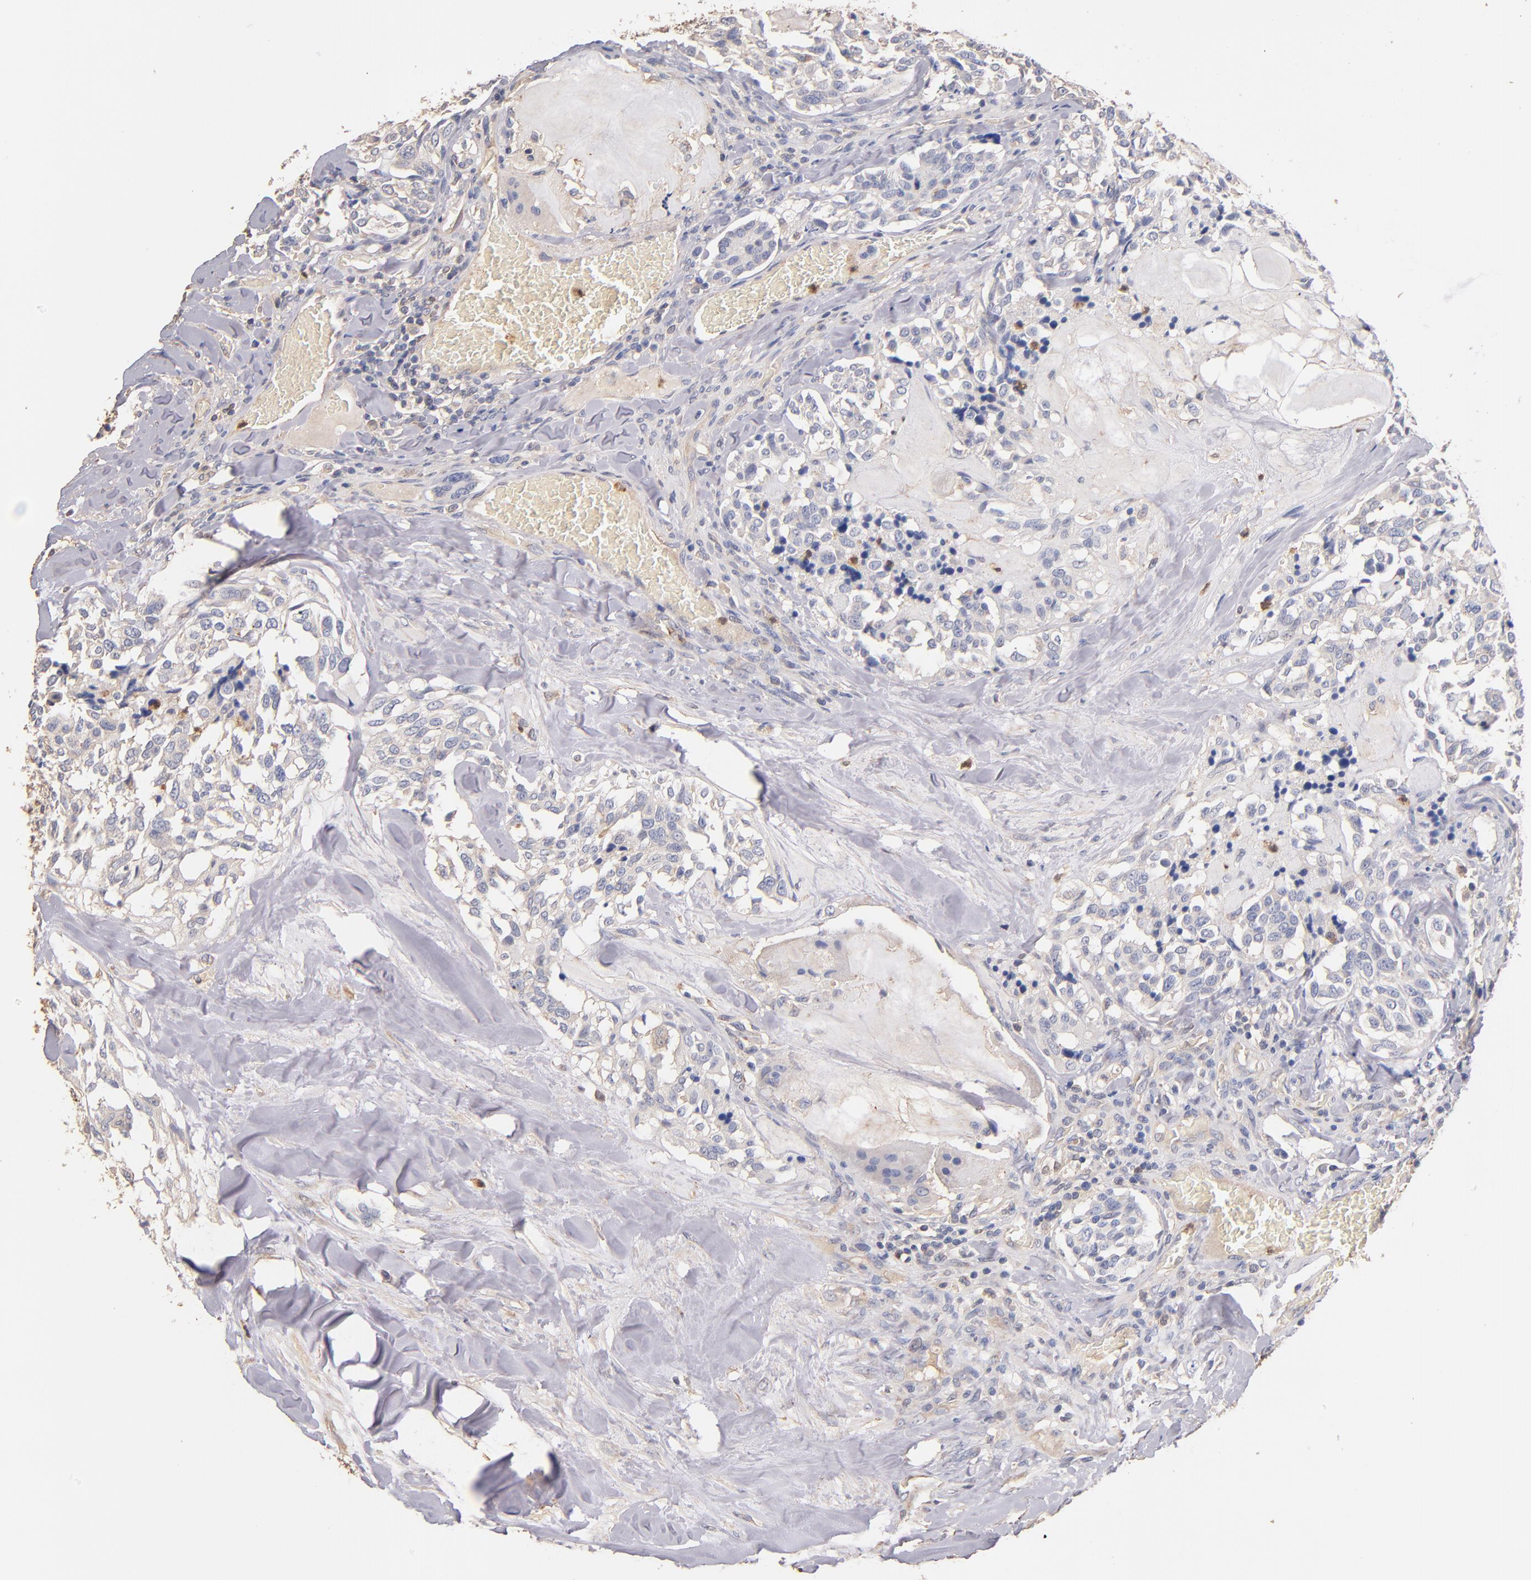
{"staining": {"intensity": "weak", "quantity": "<25%", "location": "cytoplasmic/membranous"}, "tissue": "thyroid cancer", "cell_type": "Tumor cells", "image_type": "cancer", "snomed": [{"axis": "morphology", "description": "Carcinoma, NOS"}, {"axis": "morphology", "description": "Carcinoid, malignant, NOS"}, {"axis": "topography", "description": "Thyroid gland"}], "caption": "A histopathology image of human thyroid carcinoma is negative for staining in tumor cells.", "gene": "RO60", "patient": {"sex": "male", "age": 33}}